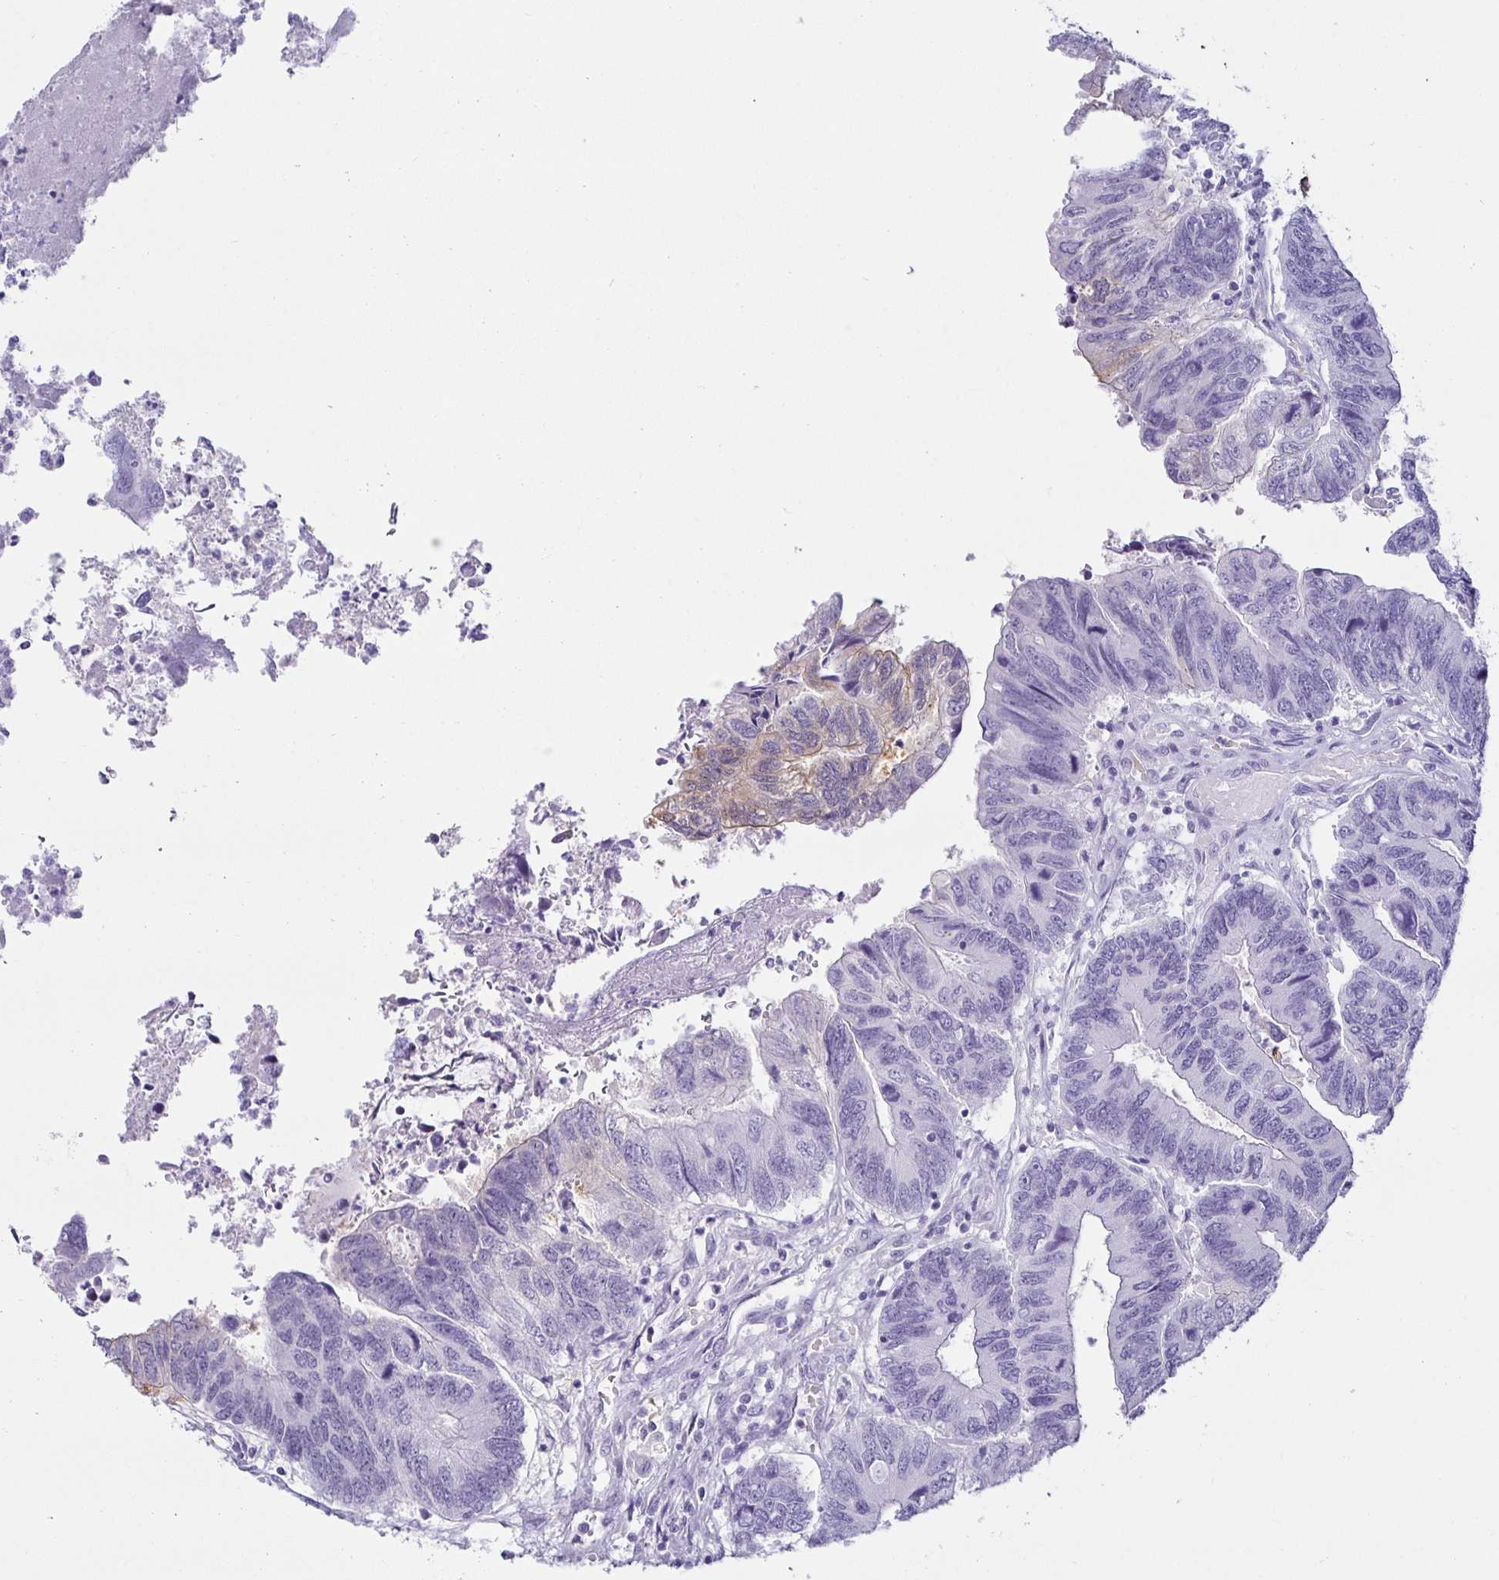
{"staining": {"intensity": "negative", "quantity": "none", "location": "none"}, "tissue": "colorectal cancer", "cell_type": "Tumor cells", "image_type": "cancer", "snomed": [{"axis": "morphology", "description": "Adenocarcinoma, NOS"}, {"axis": "topography", "description": "Colon"}], "caption": "Immunohistochemistry photomicrograph of colorectal adenocarcinoma stained for a protein (brown), which shows no expression in tumor cells.", "gene": "MON2", "patient": {"sex": "female", "age": 67}}